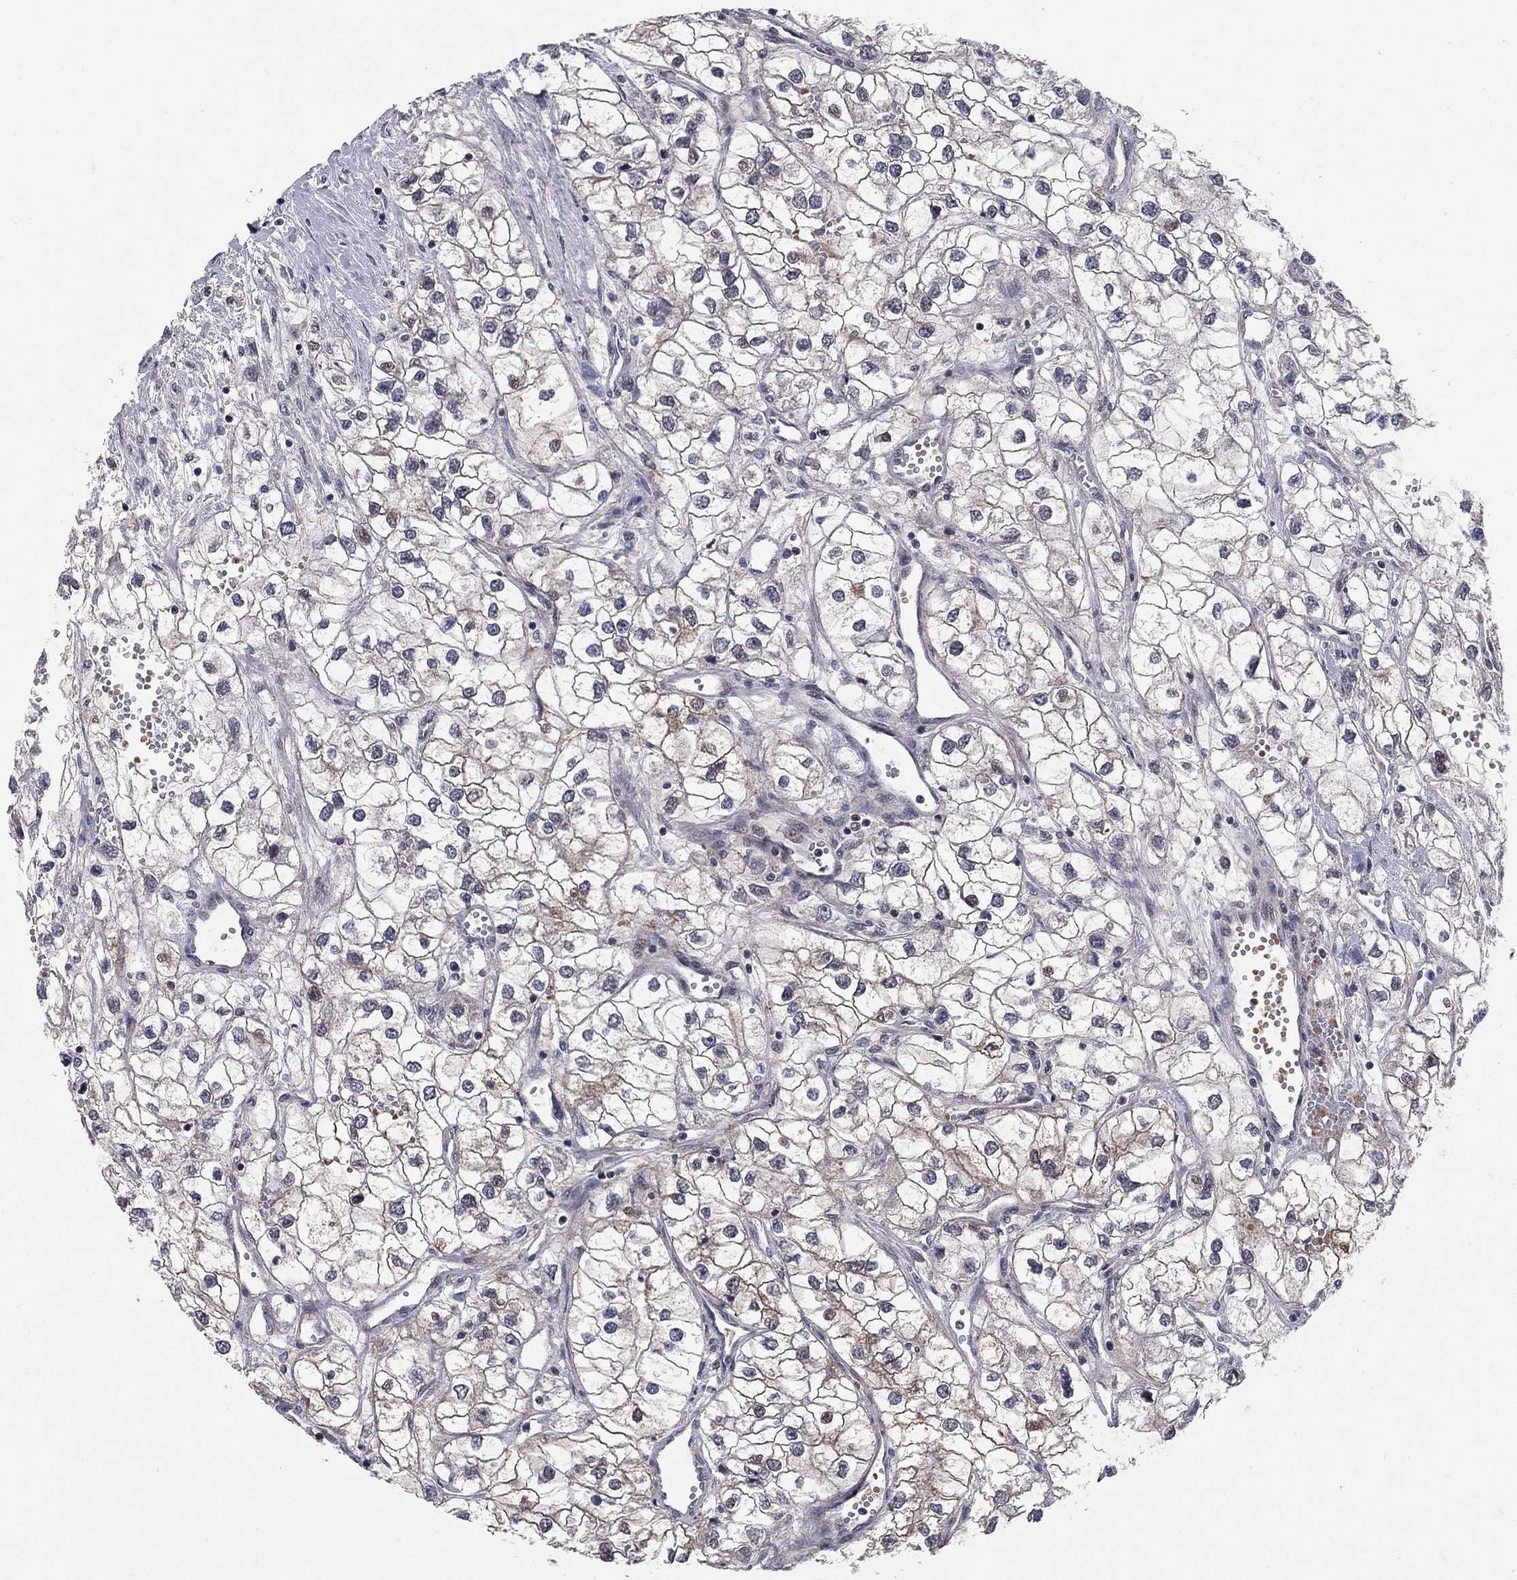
{"staining": {"intensity": "negative", "quantity": "none", "location": "none"}, "tissue": "renal cancer", "cell_type": "Tumor cells", "image_type": "cancer", "snomed": [{"axis": "morphology", "description": "Adenocarcinoma, NOS"}, {"axis": "topography", "description": "Kidney"}], "caption": "Tumor cells show no significant protein positivity in renal cancer. Nuclei are stained in blue.", "gene": "HDAC3", "patient": {"sex": "male", "age": 59}}